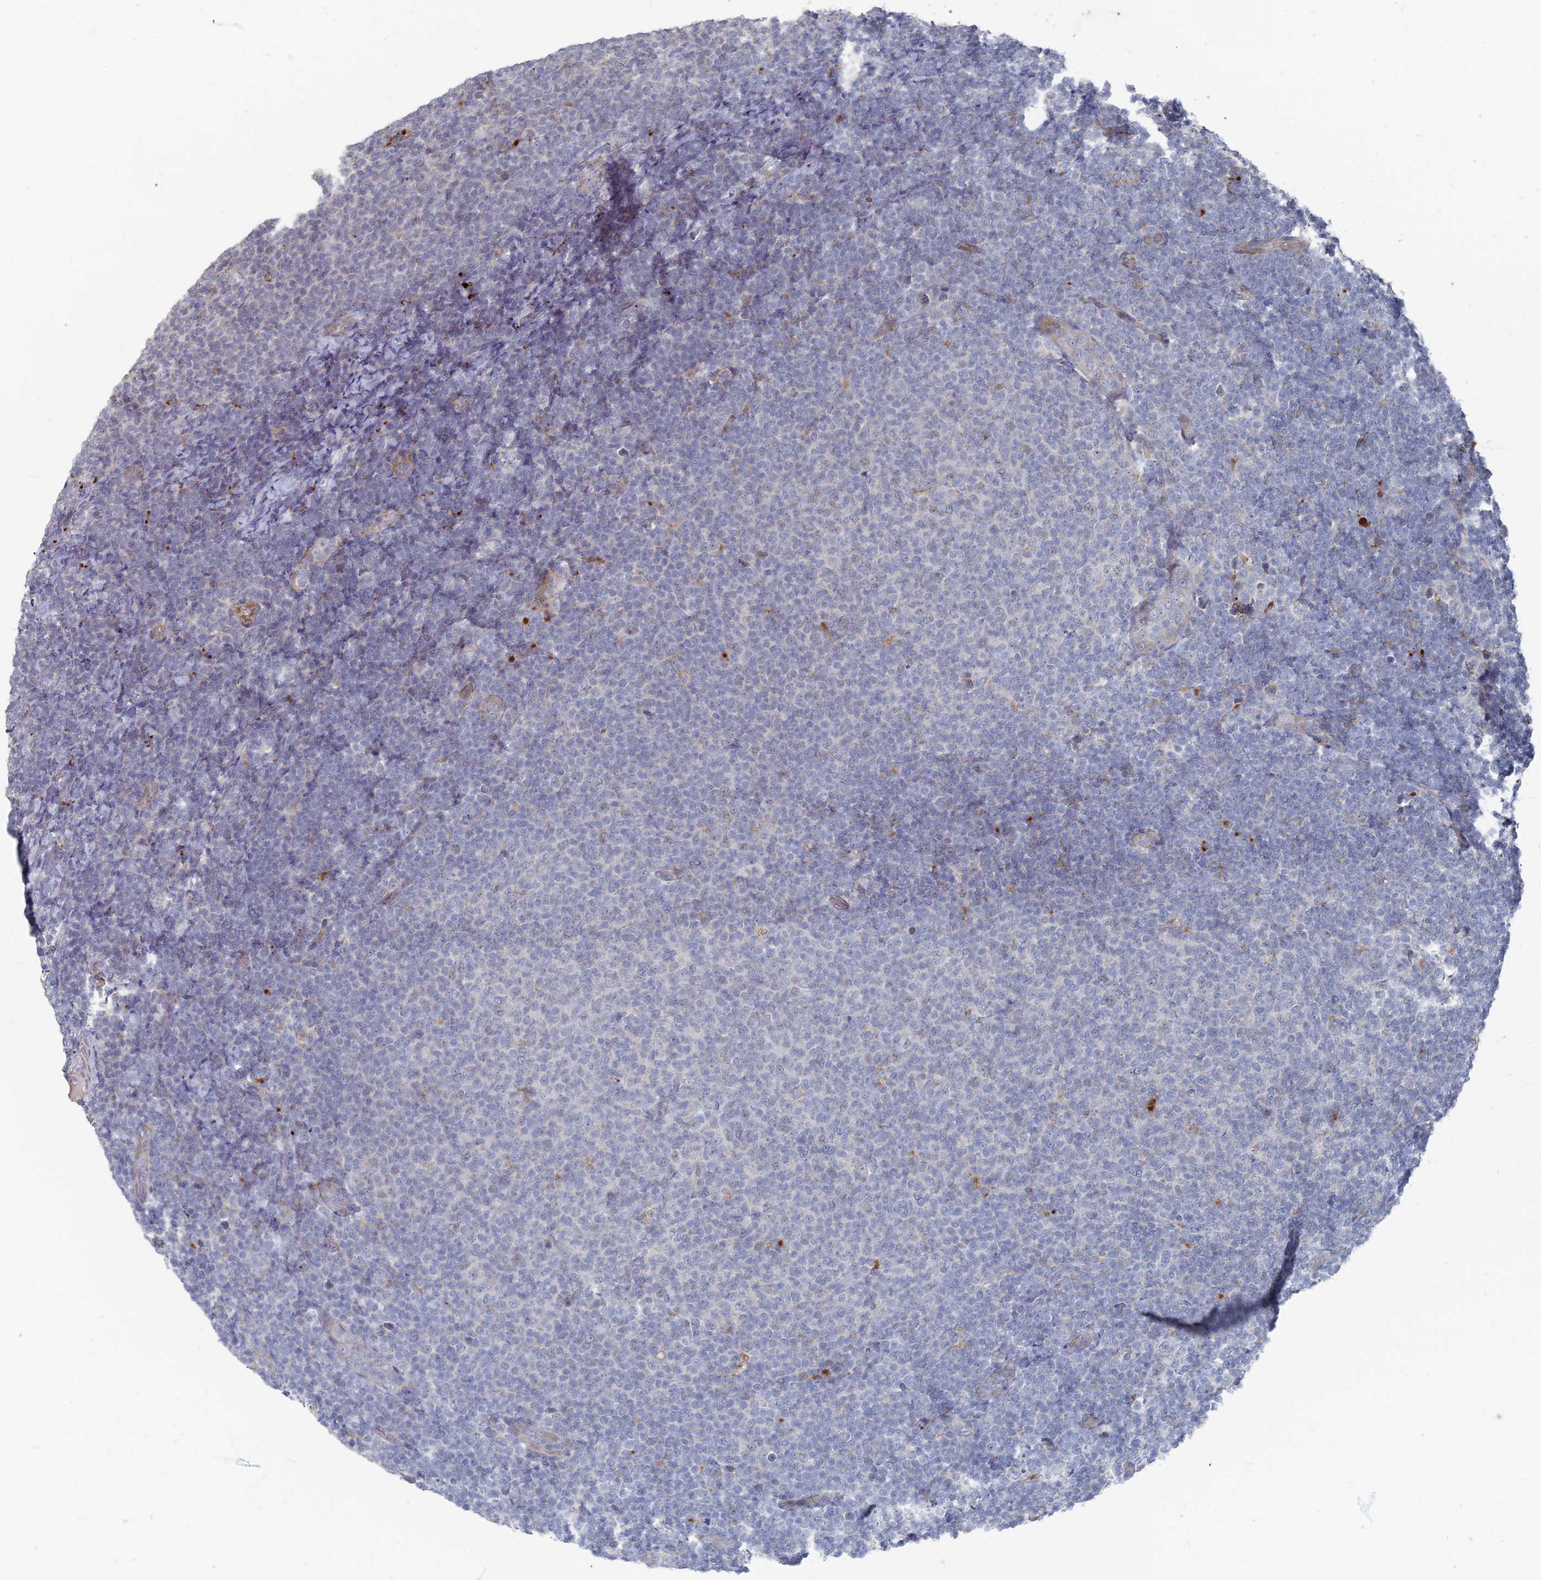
{"staining": {"intensity": "negative", "quantity": "none", "location": "none"}, "tissue": "lymphoma", "cell_type": "Tumor cells", "image_type": "cancer", "snomed": [{"axis": "morphology", "description": "Malignant lymphoma, non-Hodgkin's type, Low grade"}, {"axis": "topography", "description": "Lymph node"}], "caption": "This photomicrograph is of lymphoma stained with immunohistochemistry to label a protein in brown with the nuclei are counter-stained blue. There is no expression in tumor cells. (Brightfield microscopy of DAB (3,3'-diaminobenzidine) IHC at high magnification).", "gene": "TMEM128", "patient": {"sex": "male", "age": 66}}